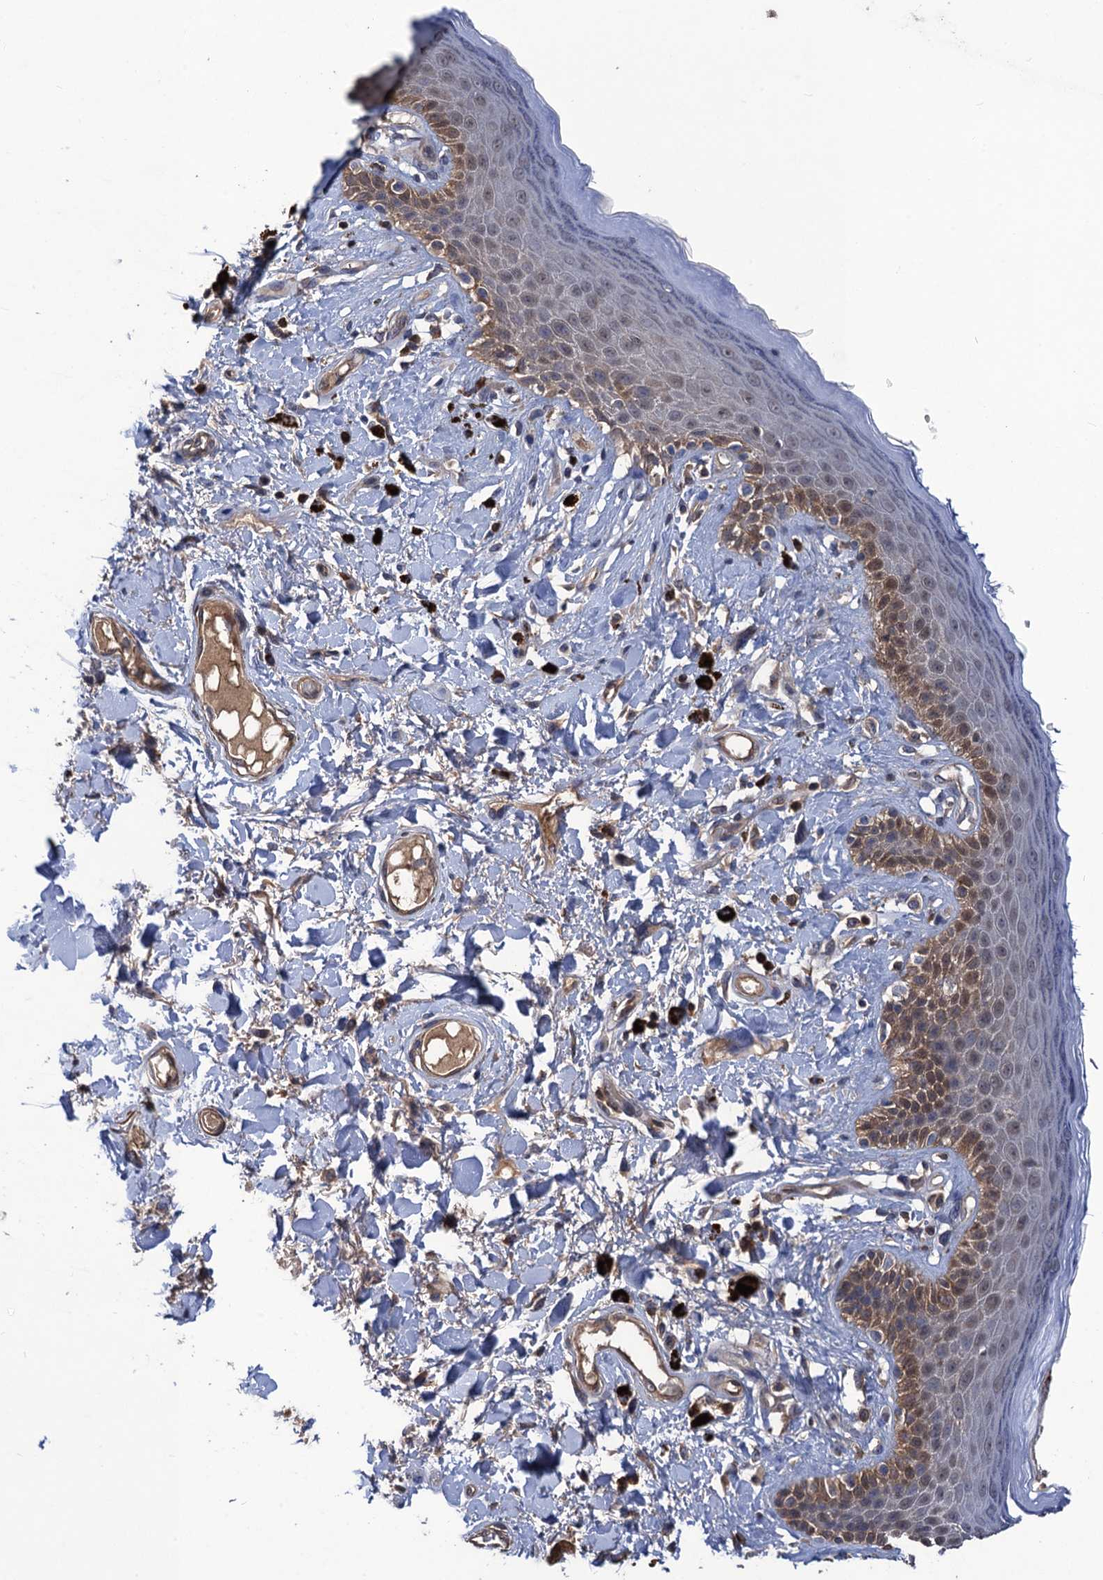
{"staining": {"intensity": "moderate", "quantity": "25%-75%", "location": "cytoplasmic/membranous"}, "tissue": "skin", "cell_type": "Epidermal cells", "image_type": "normal", "snomed": [{"axis": "morphology", "description": "Normal tissue, NOS"}, {"axis": "topography", "description": "Anal"}], "caption": "Immunohistochemical staining of unremarkable skin reveals medium levels of moderate cytoplasmic/membranous positivity in about 25%-75% of epidermal cells.", "gene": "DGKA", "patient": {"sex": "female", "age": 78}}